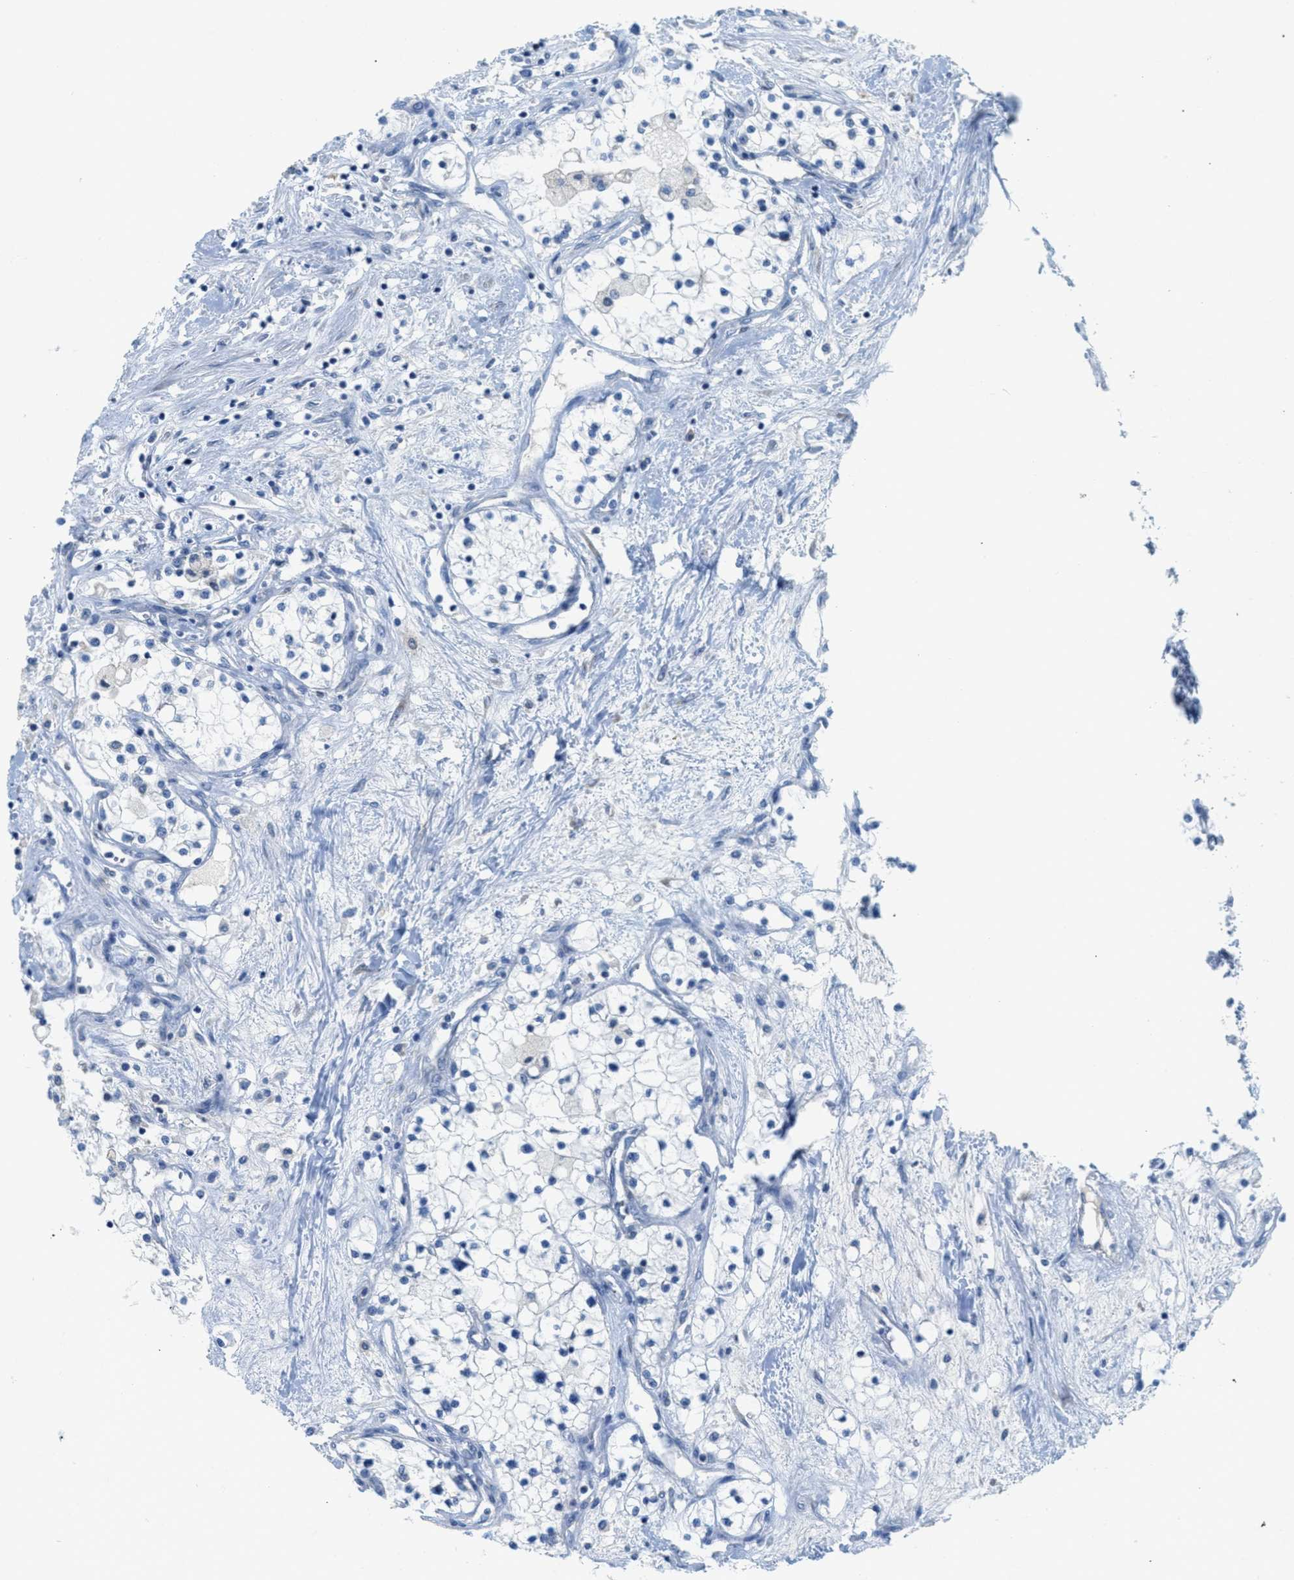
{"staining": {"intensity": "negative", "quantity": "none", "location": "none"}, "tissue": "renal cancer", "cell_type": "Tumor cells", "image_type": "cancer", "snomed": [{"axis": "morphology", "description": "Adenocarcinoma, NOS"}, {"axis": "topography", "description": "Kidney"}], "caption": "Photomicrograph shows no significant protein positivity in tumor cells of adenocarcinoma (renal).", "gene": "ORC6", "patient": {"sex": "male", "age": 68}}